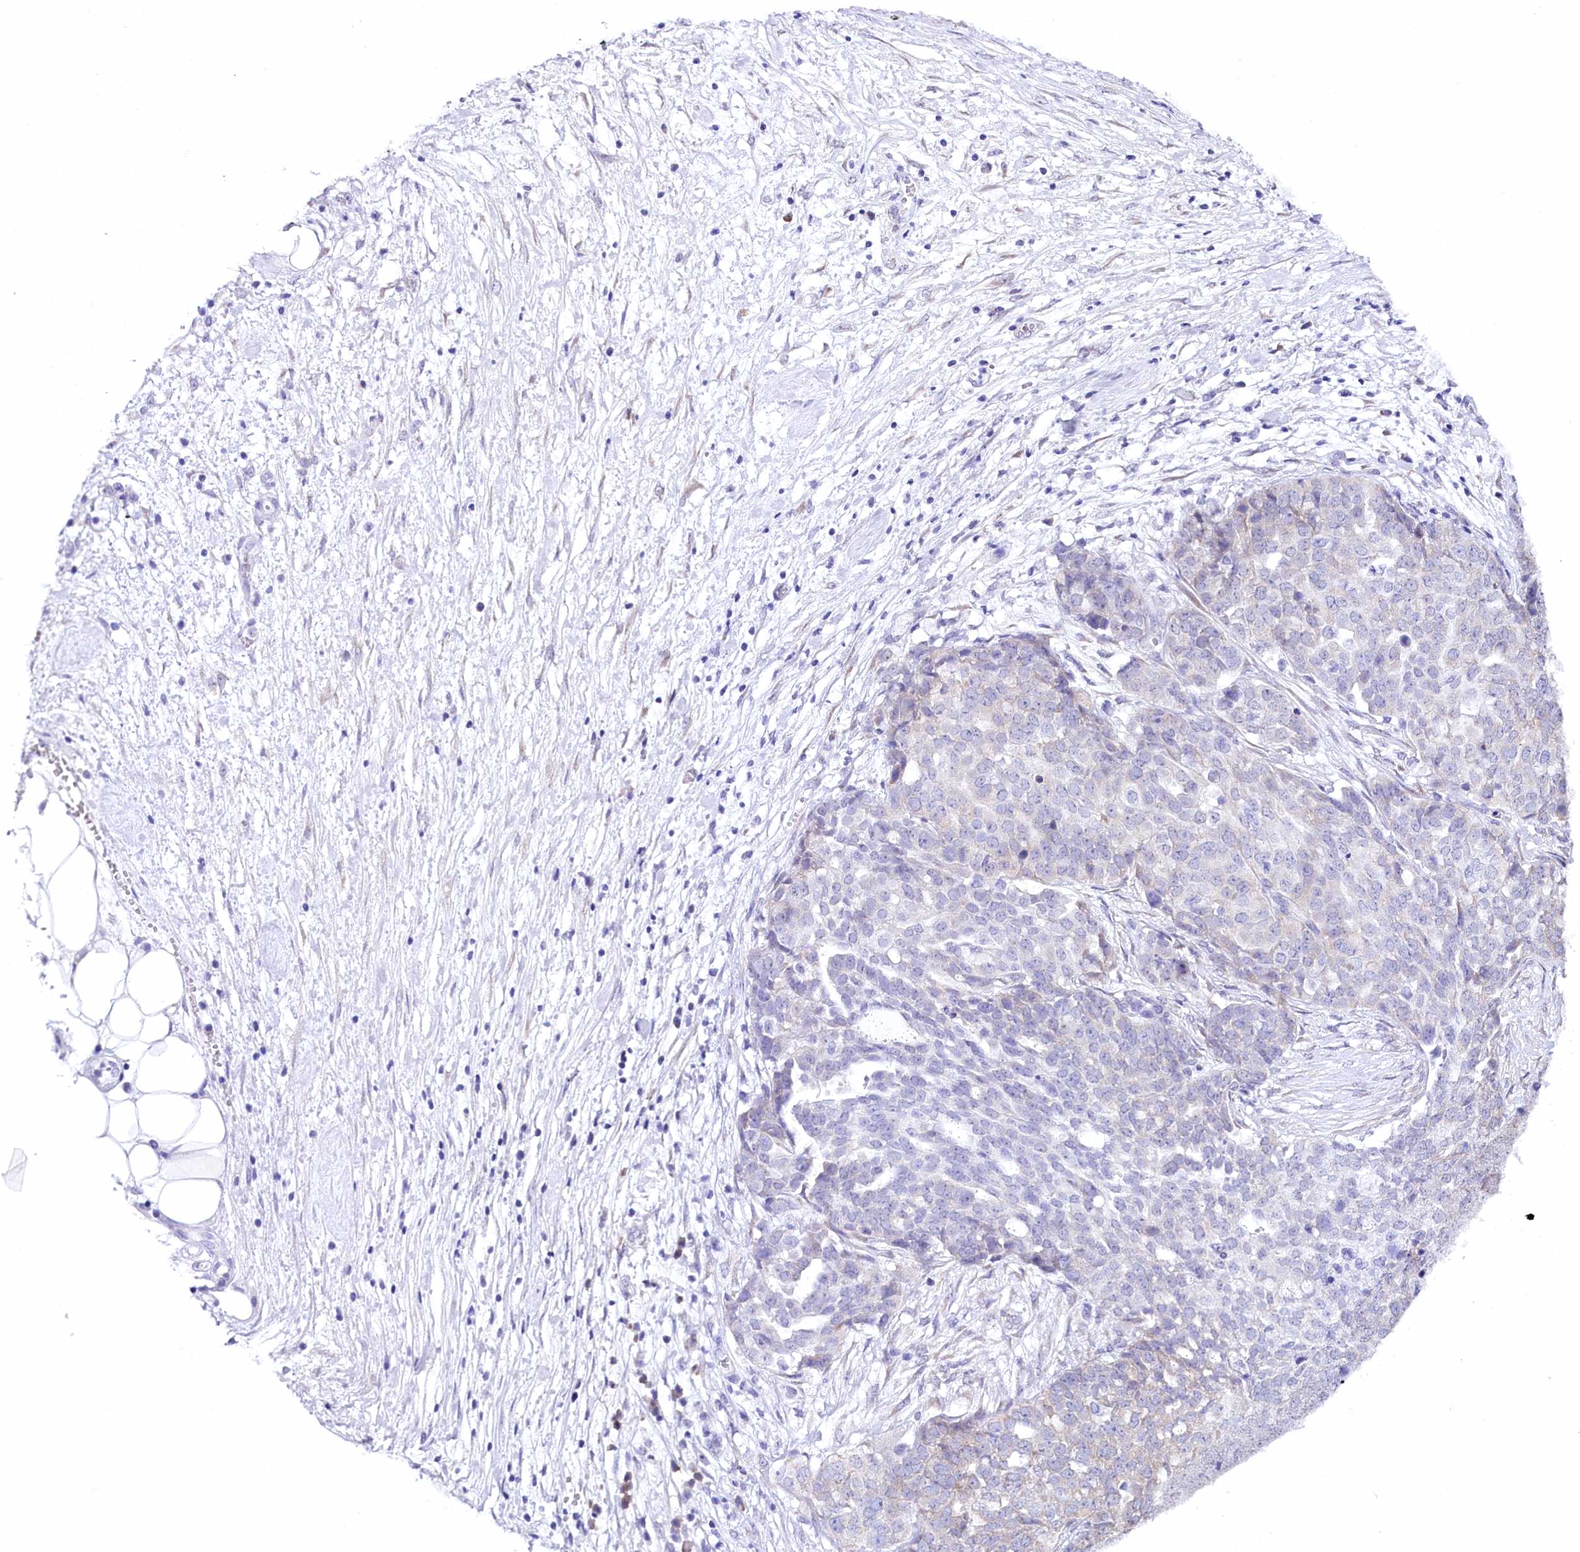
{"staining": {"intensity": "negative", "quantity": "none", "location": "none"}, "tissue": "ovarian cancer", "cell_type": "Tumor cells", "image_type": "cancer", "snomed": [{"axis": "morphology", "description": "Cystadenocarcinoma, serous, NOS"}, {"axis": "topography", "description": "Soft tissue"}, {"axis": "topography", "description": "Ovary"}], "caption": "DAB (3,3'-diaminobenzidine) immunohistochemical staining of ovarian cancer (serous cystadenocarcinoma) exhibits no significant staining in tumor cells. (DAB immunohistochemistry visualized using brightfield microscopy, high magnification).", "gene": "SPATS2", "patient": {"sex": "female", "age": 57}}